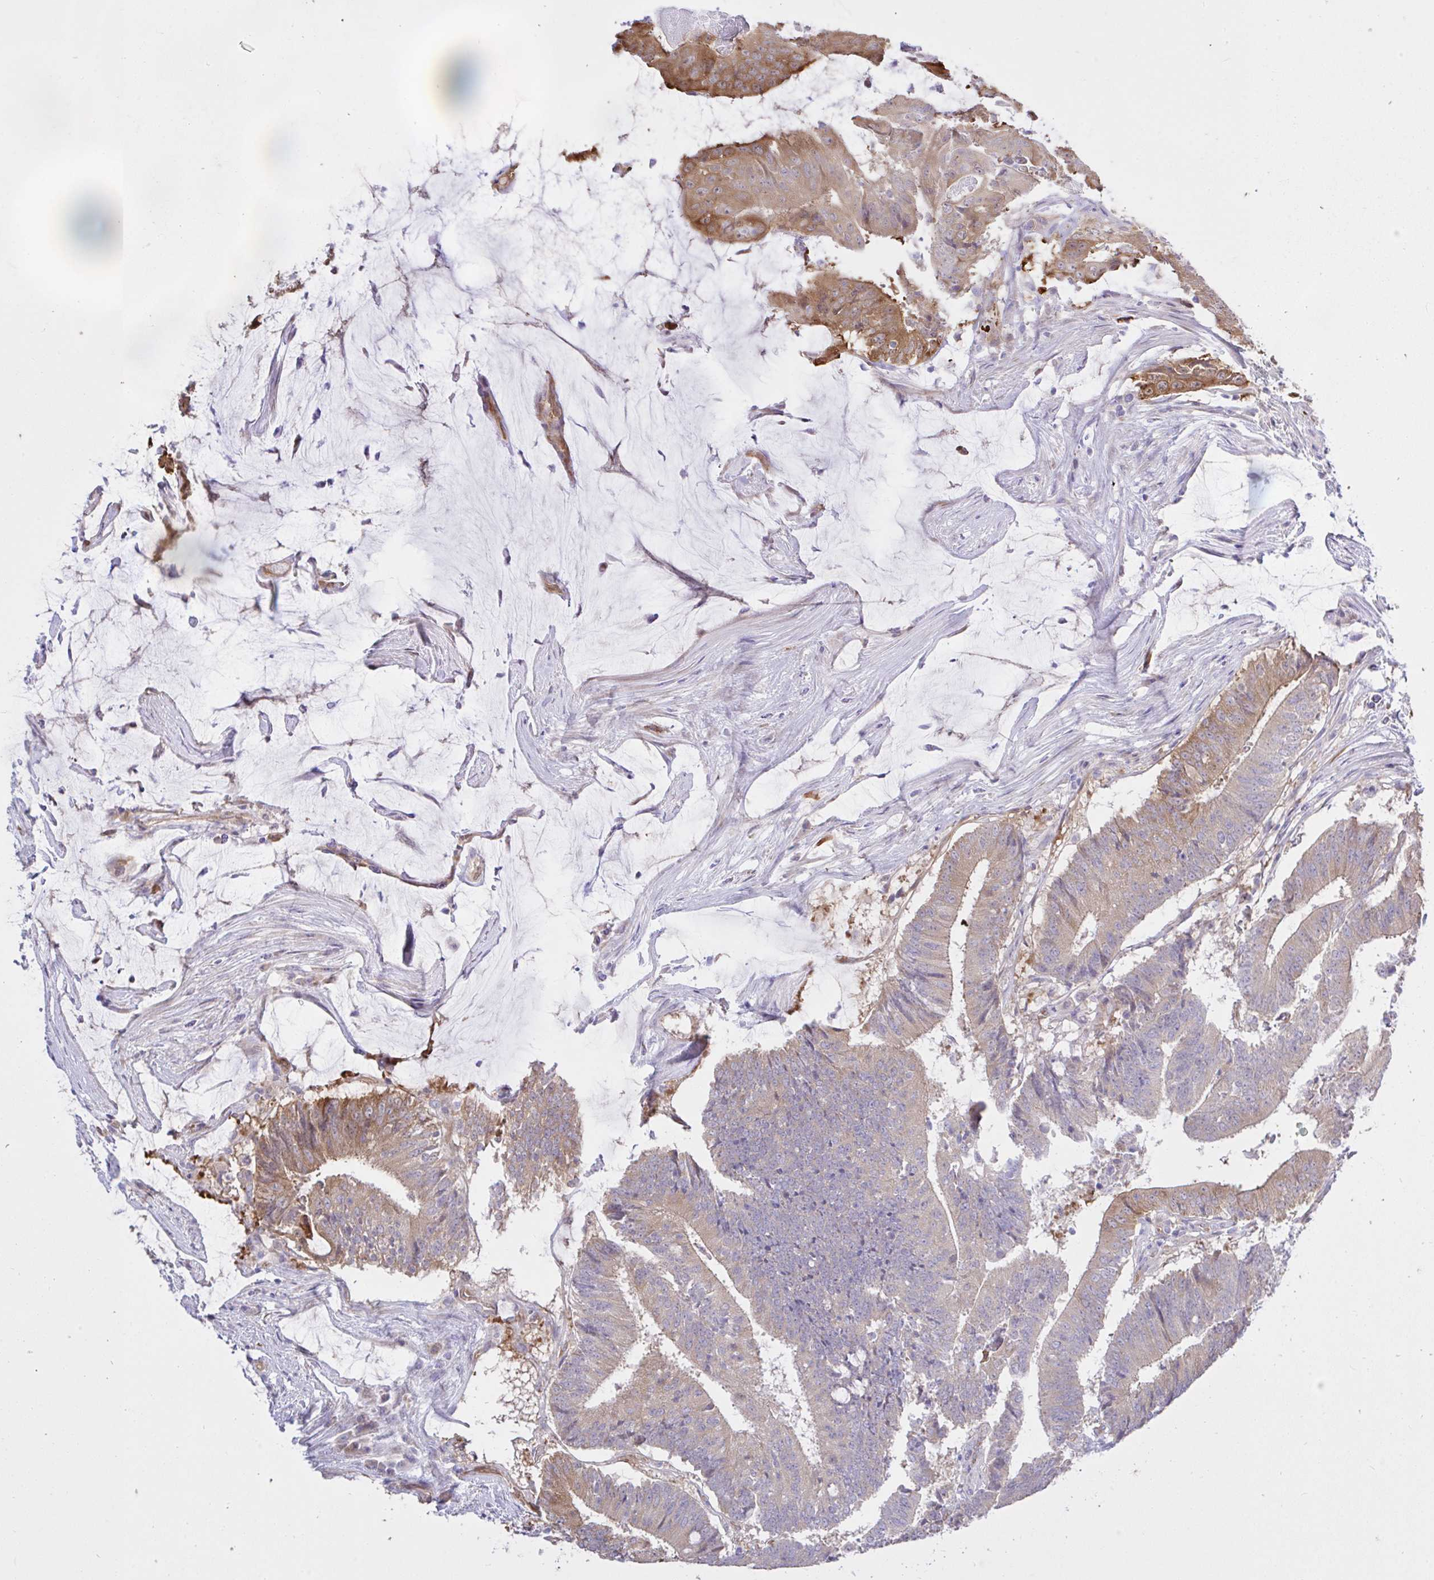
{"staining": {"intensity": "moderate", "quantity": "<25%", "location": "cytoplasmic/membranous"}, "tissue": "colorectal cancer", "cell_type": "Tumor cells", "image_type": "cancer", "snomed": [{"axis": "morphology", "description": "Adenocarcinoma, NOS"}, {"axis": "topography", "description": "Colon"}], "caption": "This histopathology image displays colorectal adenocarcinoma stained with immunohistochemistry to label a protein in brown. The cytoplasmic/membranous of tumor cells show moderate positivity for the protein. Nuclei are counter-stained blue.", "gene": "EEF1A2", "patient": {"sex": "female", "age": 43}}